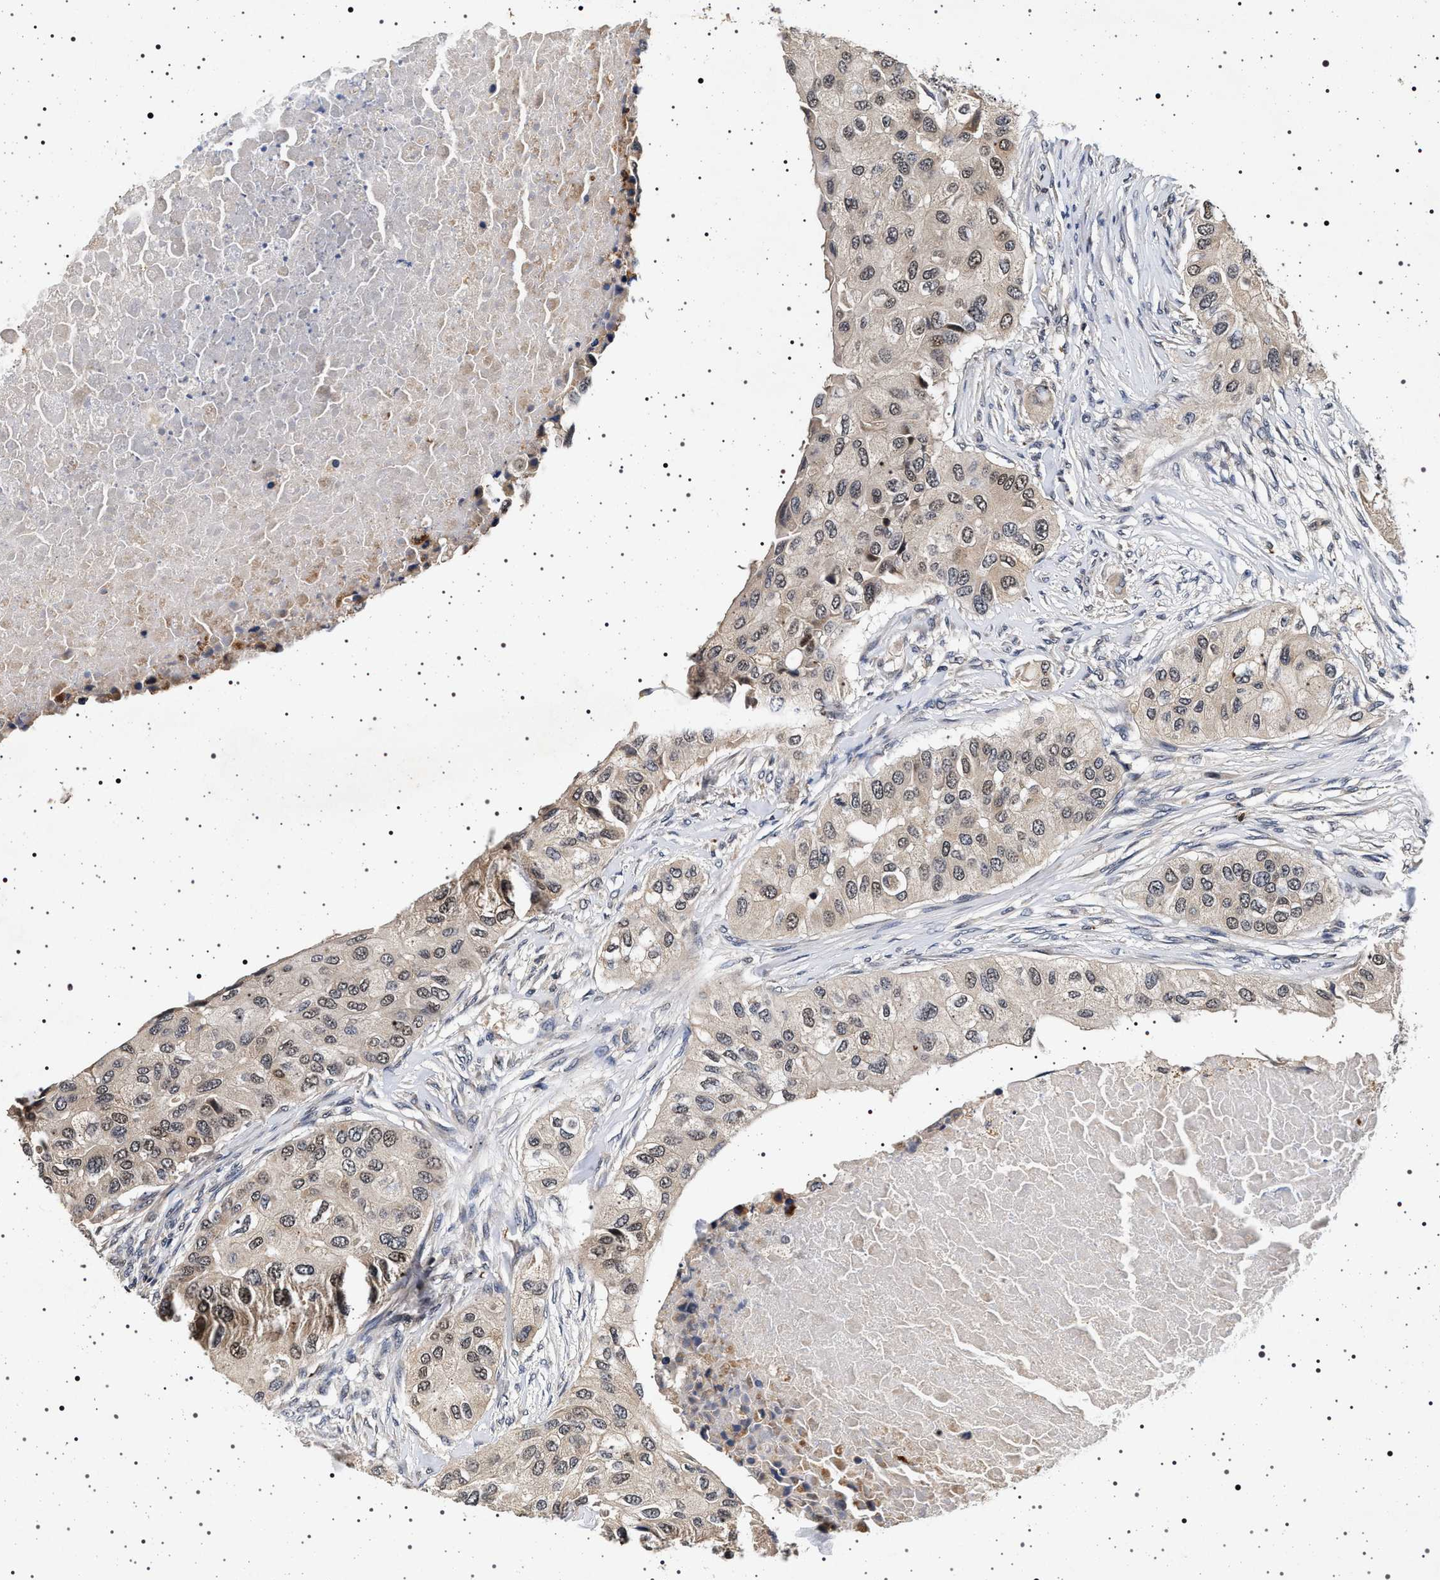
{"staining": {"intensity": "weak", "quantity": "<25%", "location": "nuclear"}, "tissue": "breast cancer", "cell_type": "Tumor cells", "image_type": "cancer", "snomed": [{"axis": "morphology", "description": "Normal tissue, NOS"}, {"axis": "morphology", "description": "Duct carcinoma"}, {"axis": "topography", "description": "Breast"}], "caption": "The histopathology image exhibits no significant positivity in tumor cells of breast cancer. The staining is performed using DAB brown chromogen with nuclei counter-stained in using hematoxylin.", "gene": "CDKN1B", "patient": {"sex": "female", "age": 49}}